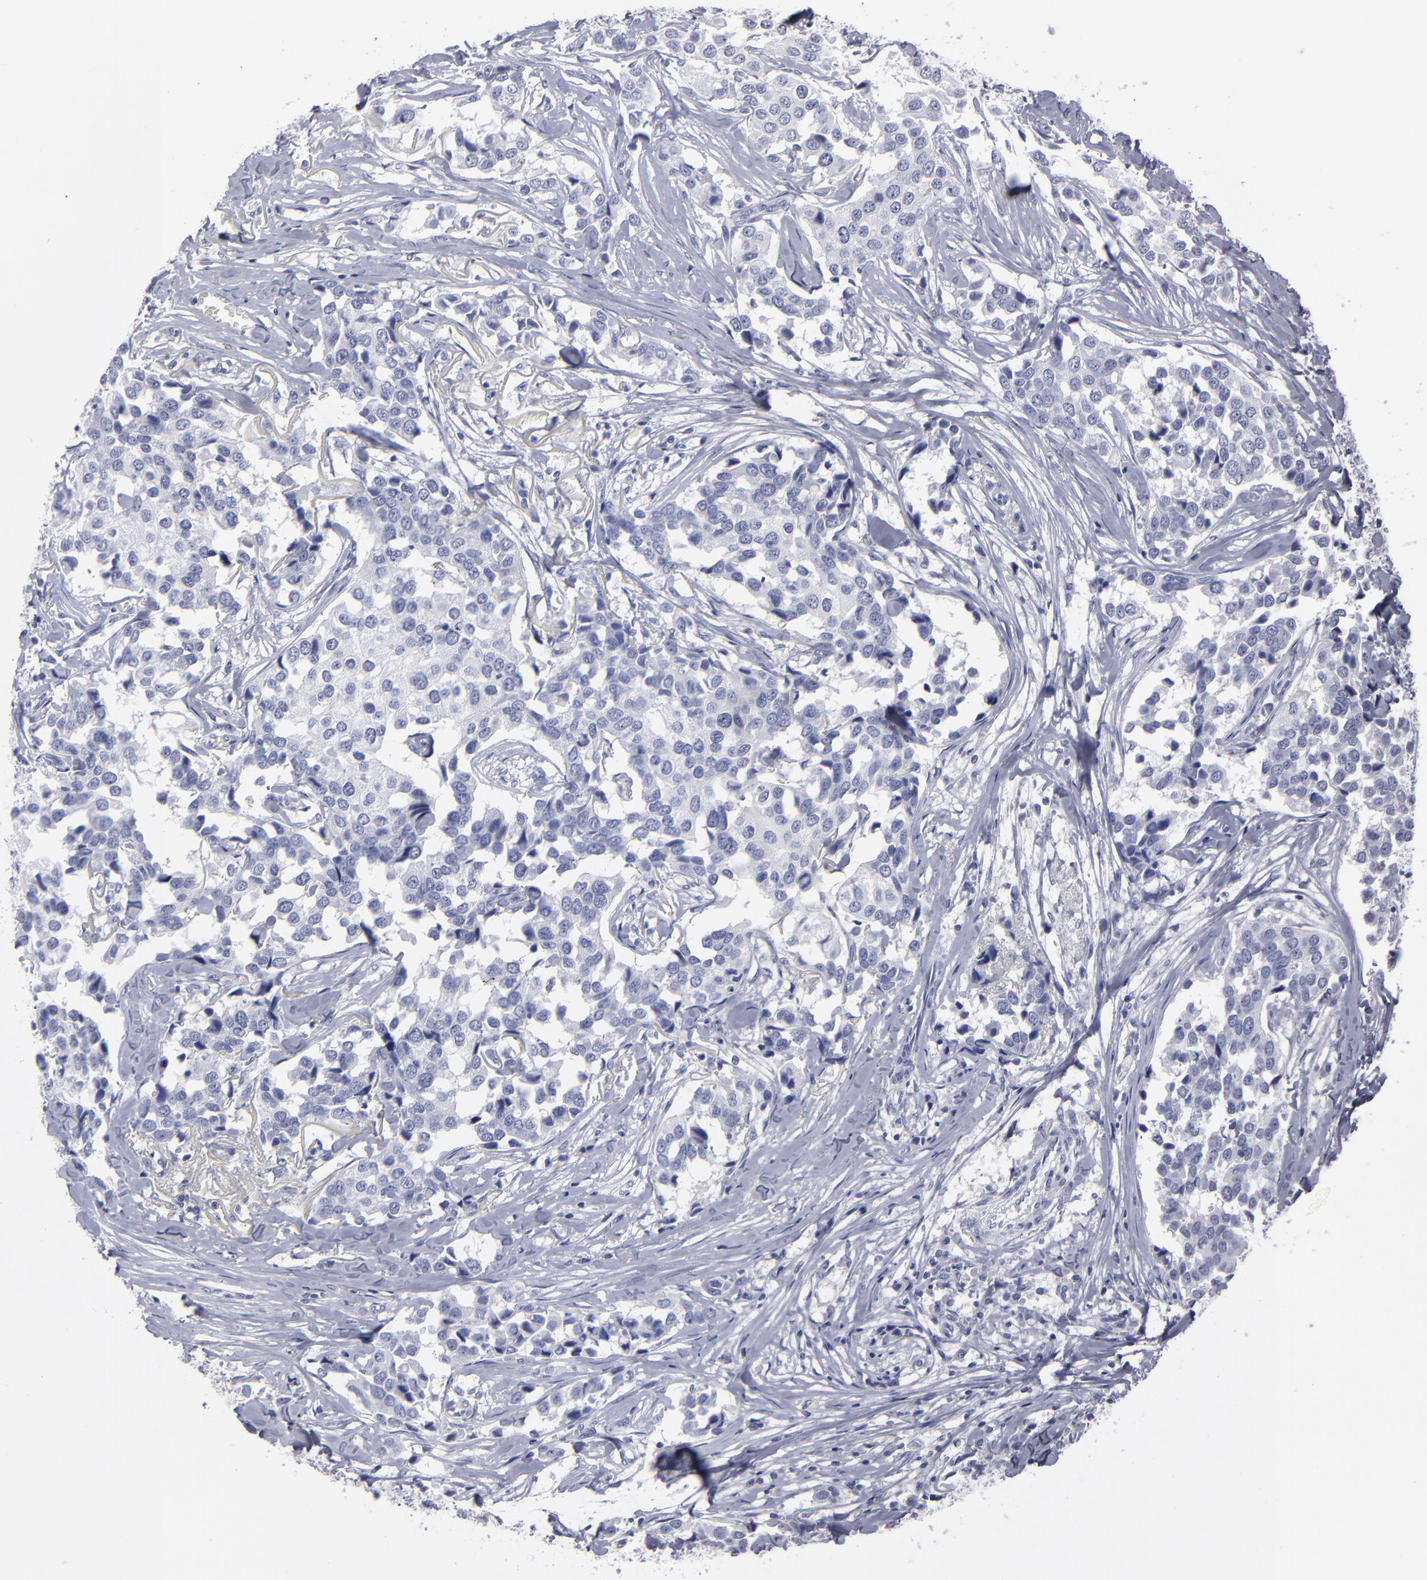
{"staining": {"intensity": "negative", "quantity": "none", "location": "none"}, "tissue": "breast cancer", "cell_type": "Tumor cells", "image_type": "cancer", "snomed": [{"axis": "morphology", "description": "Duct carcinoma"}, {"axis": "topography", "description": "Breast"}], "caption": "Immunohistochemistry histopathology image of infiltrating ductal carcinoma (breast) stained for a protein (brown), which reveals no expression in tumor cells.", "gene": "CADM3", "patient": {"sex": "female", "age": 80}}